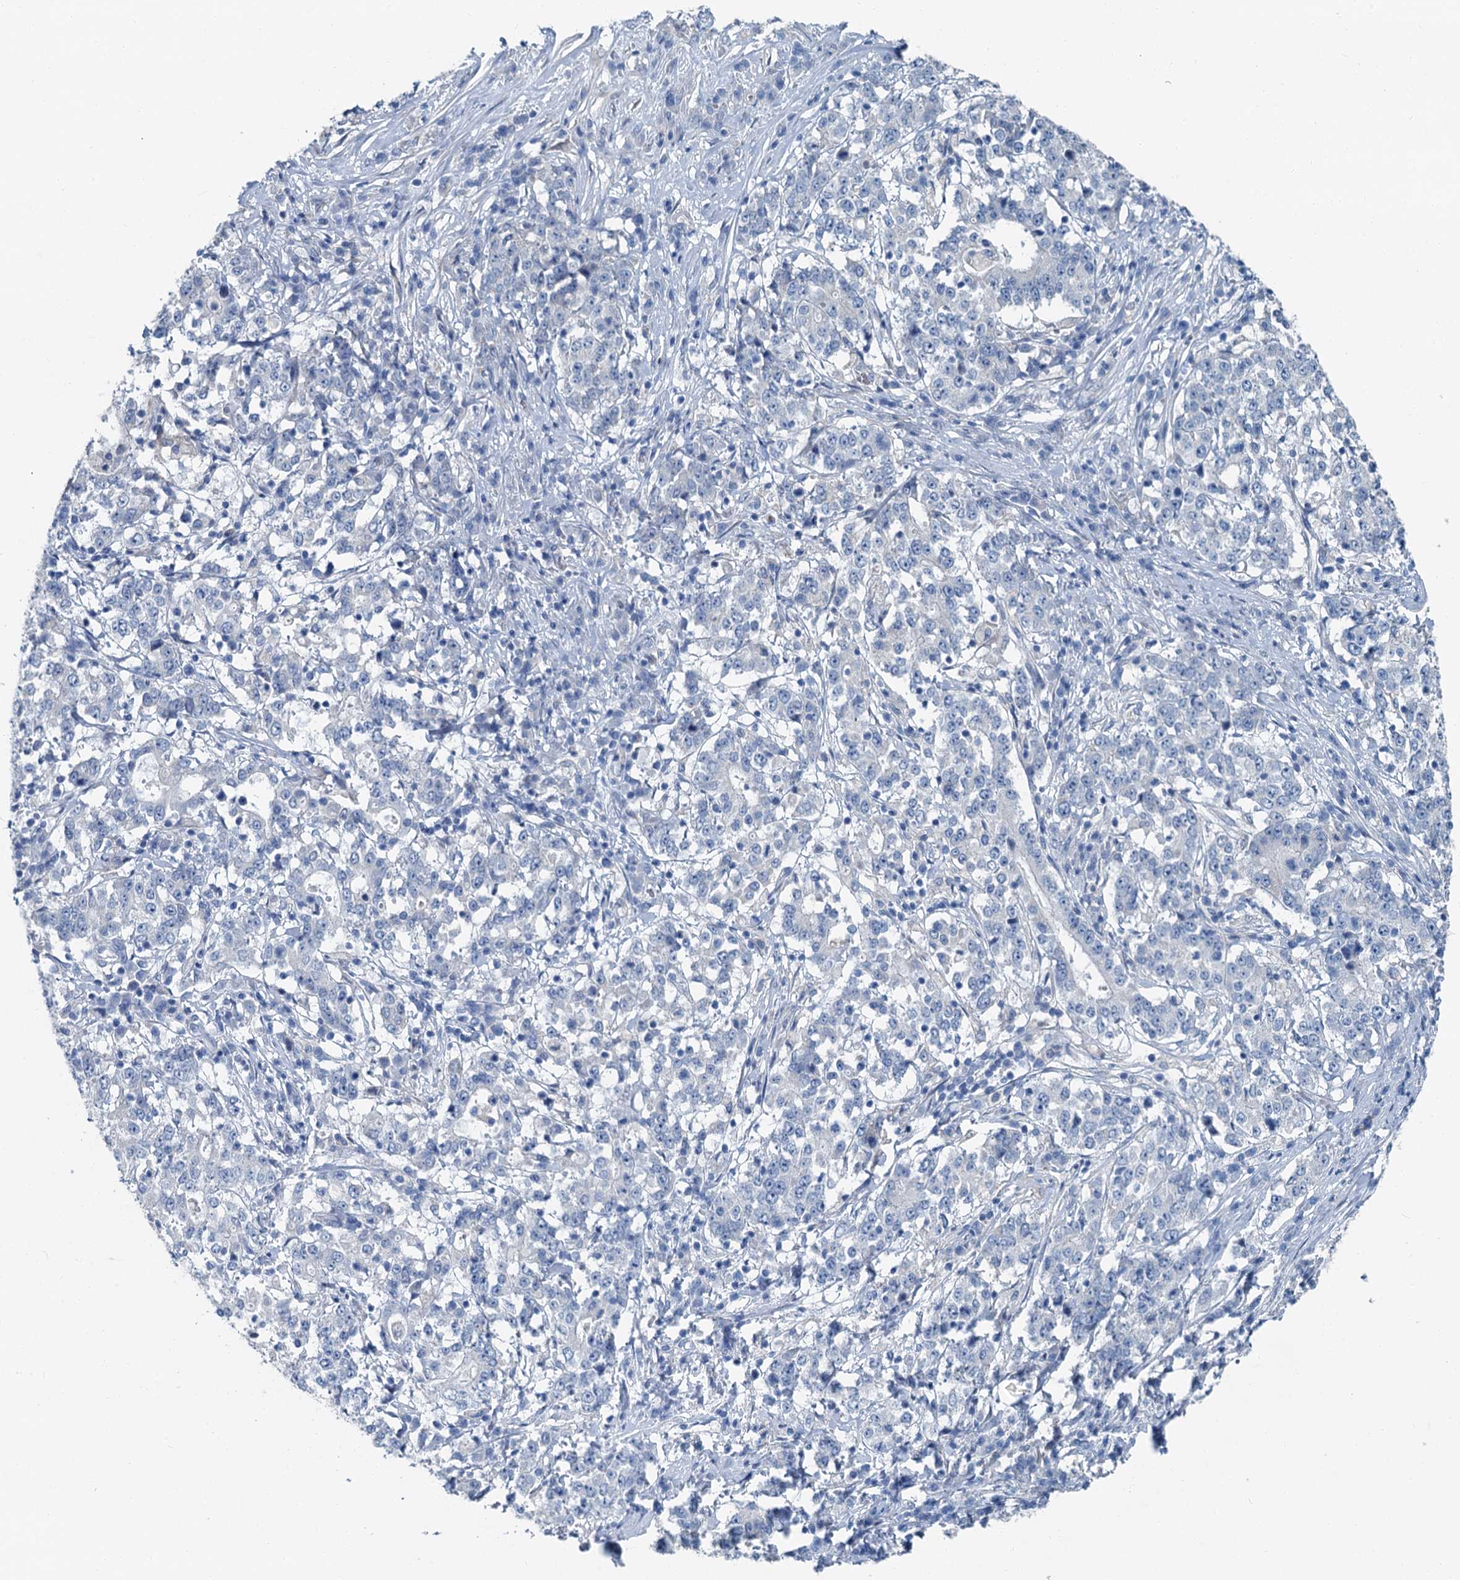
{"staining": {"intensity": "negative", "quantity": "none", "location": "none"}, "tissue": "stomach cancer", "cell_type": "Tumor cells", "image_type": "cancer", "snomed": [{"axis": "morphology", "description": "Adenocarcinoma, NOS"}, {"axis": "topography", "description": "Stomach"}], "caption": "Immunohistochemistry (IHC) of stomach adenocarcinoma exhibits no expression in tumor cells.", "gene": "C6orf120", "patient": {"sex": "male", "age": 59}}